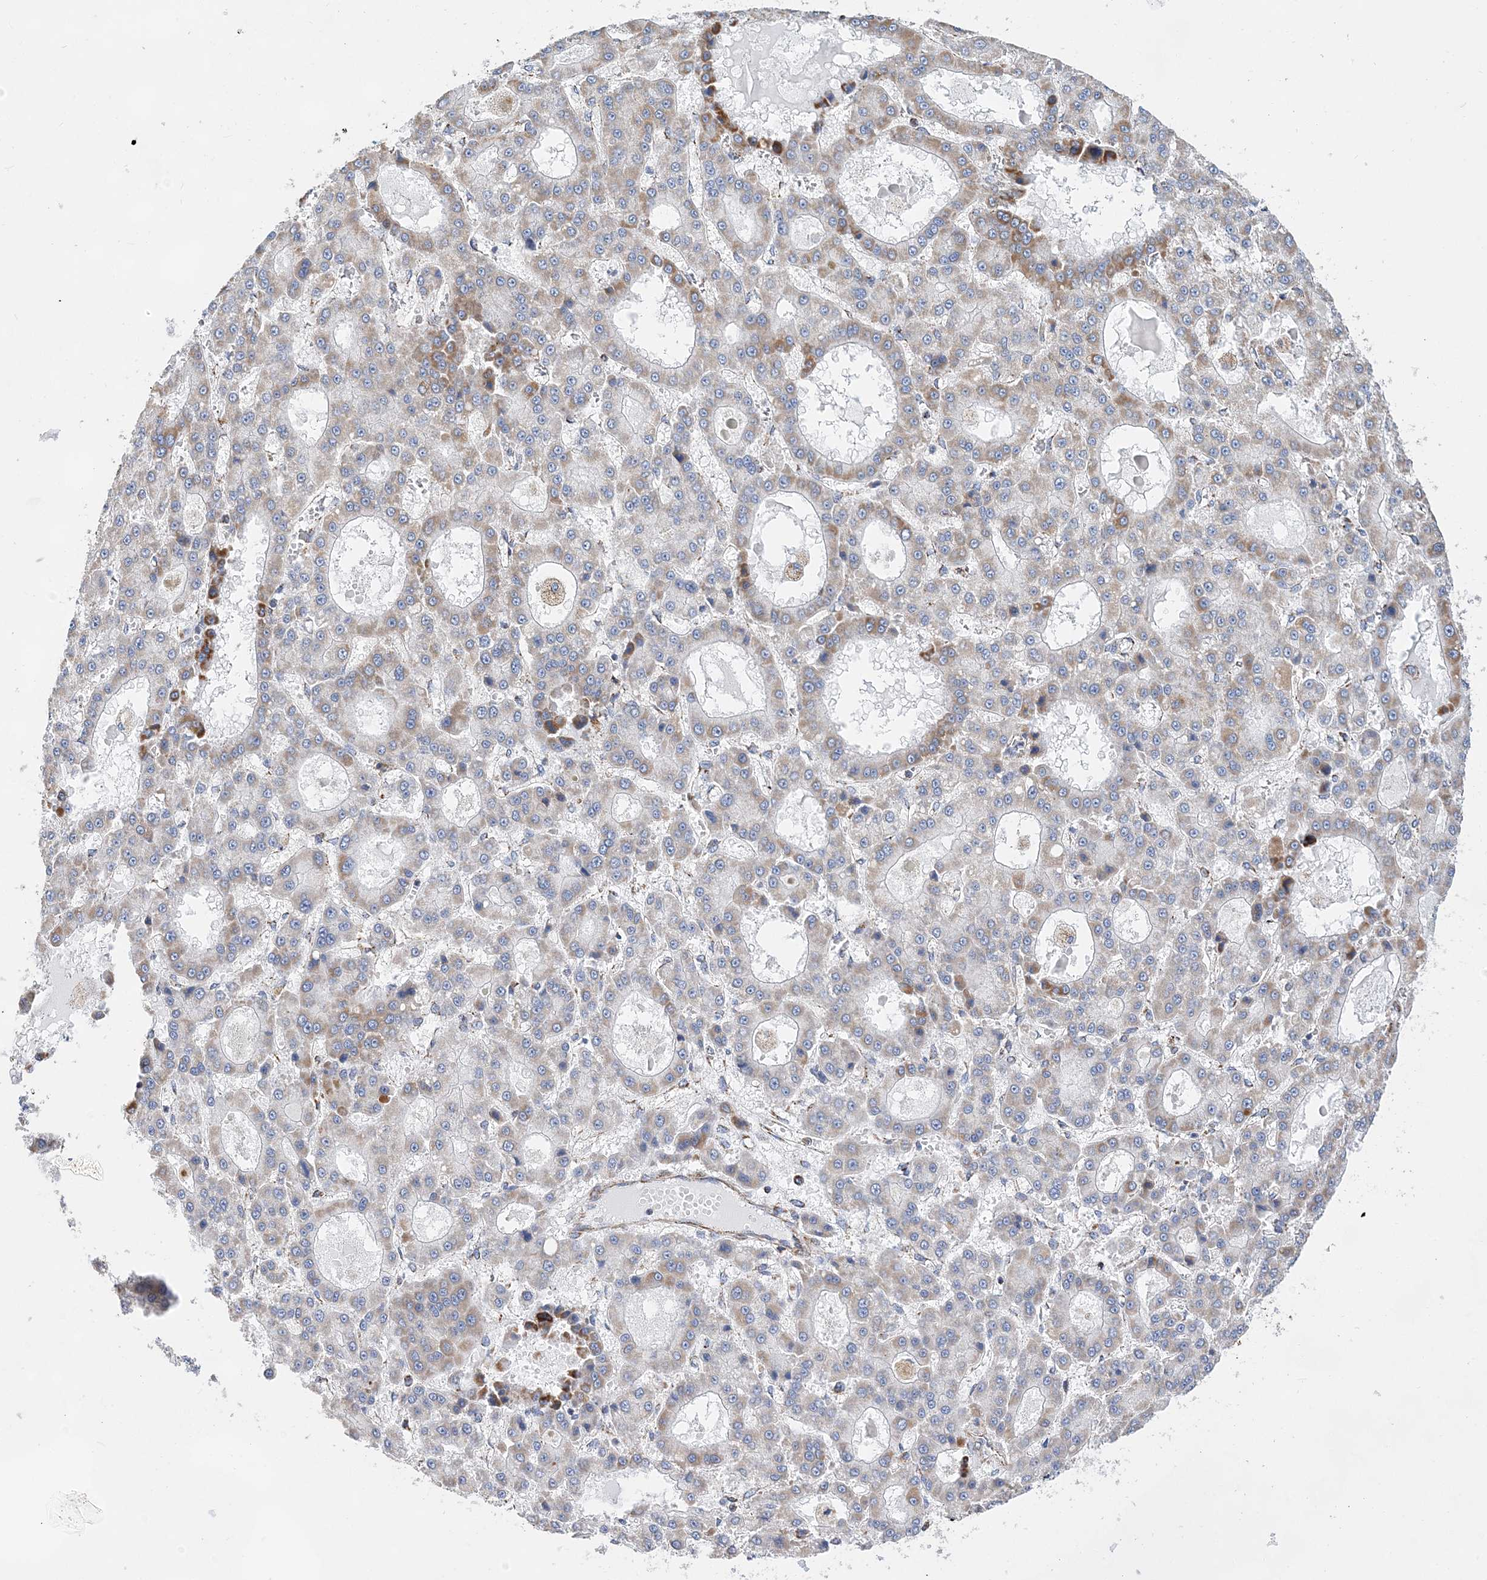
{"staining": {"intensity": "moderate", "quantity": "<25%", "location": "cytoplasmic/membranous"}, "tissue": "liver cancer", "cell_type": "Tumor cells", "image_type": "cancer", "snomed": [{"axis": "morphology", "description": "Carcinoma, Hepatocellular, NOS"}, {"axis": "topography", "description": "Liver"}], "caption": "Immunohistochemical staining of human liver cancer shows moderate cytoplasmic/membranous protein positivity in approximately <25% of tumor cells. The staining is performed using DAB brown chromogen to label protein expression. The nuclei are counter-stained blue using hematoxylin.", "gene": "ACOT9", "patient": {"sex": "male", "age": 70}}